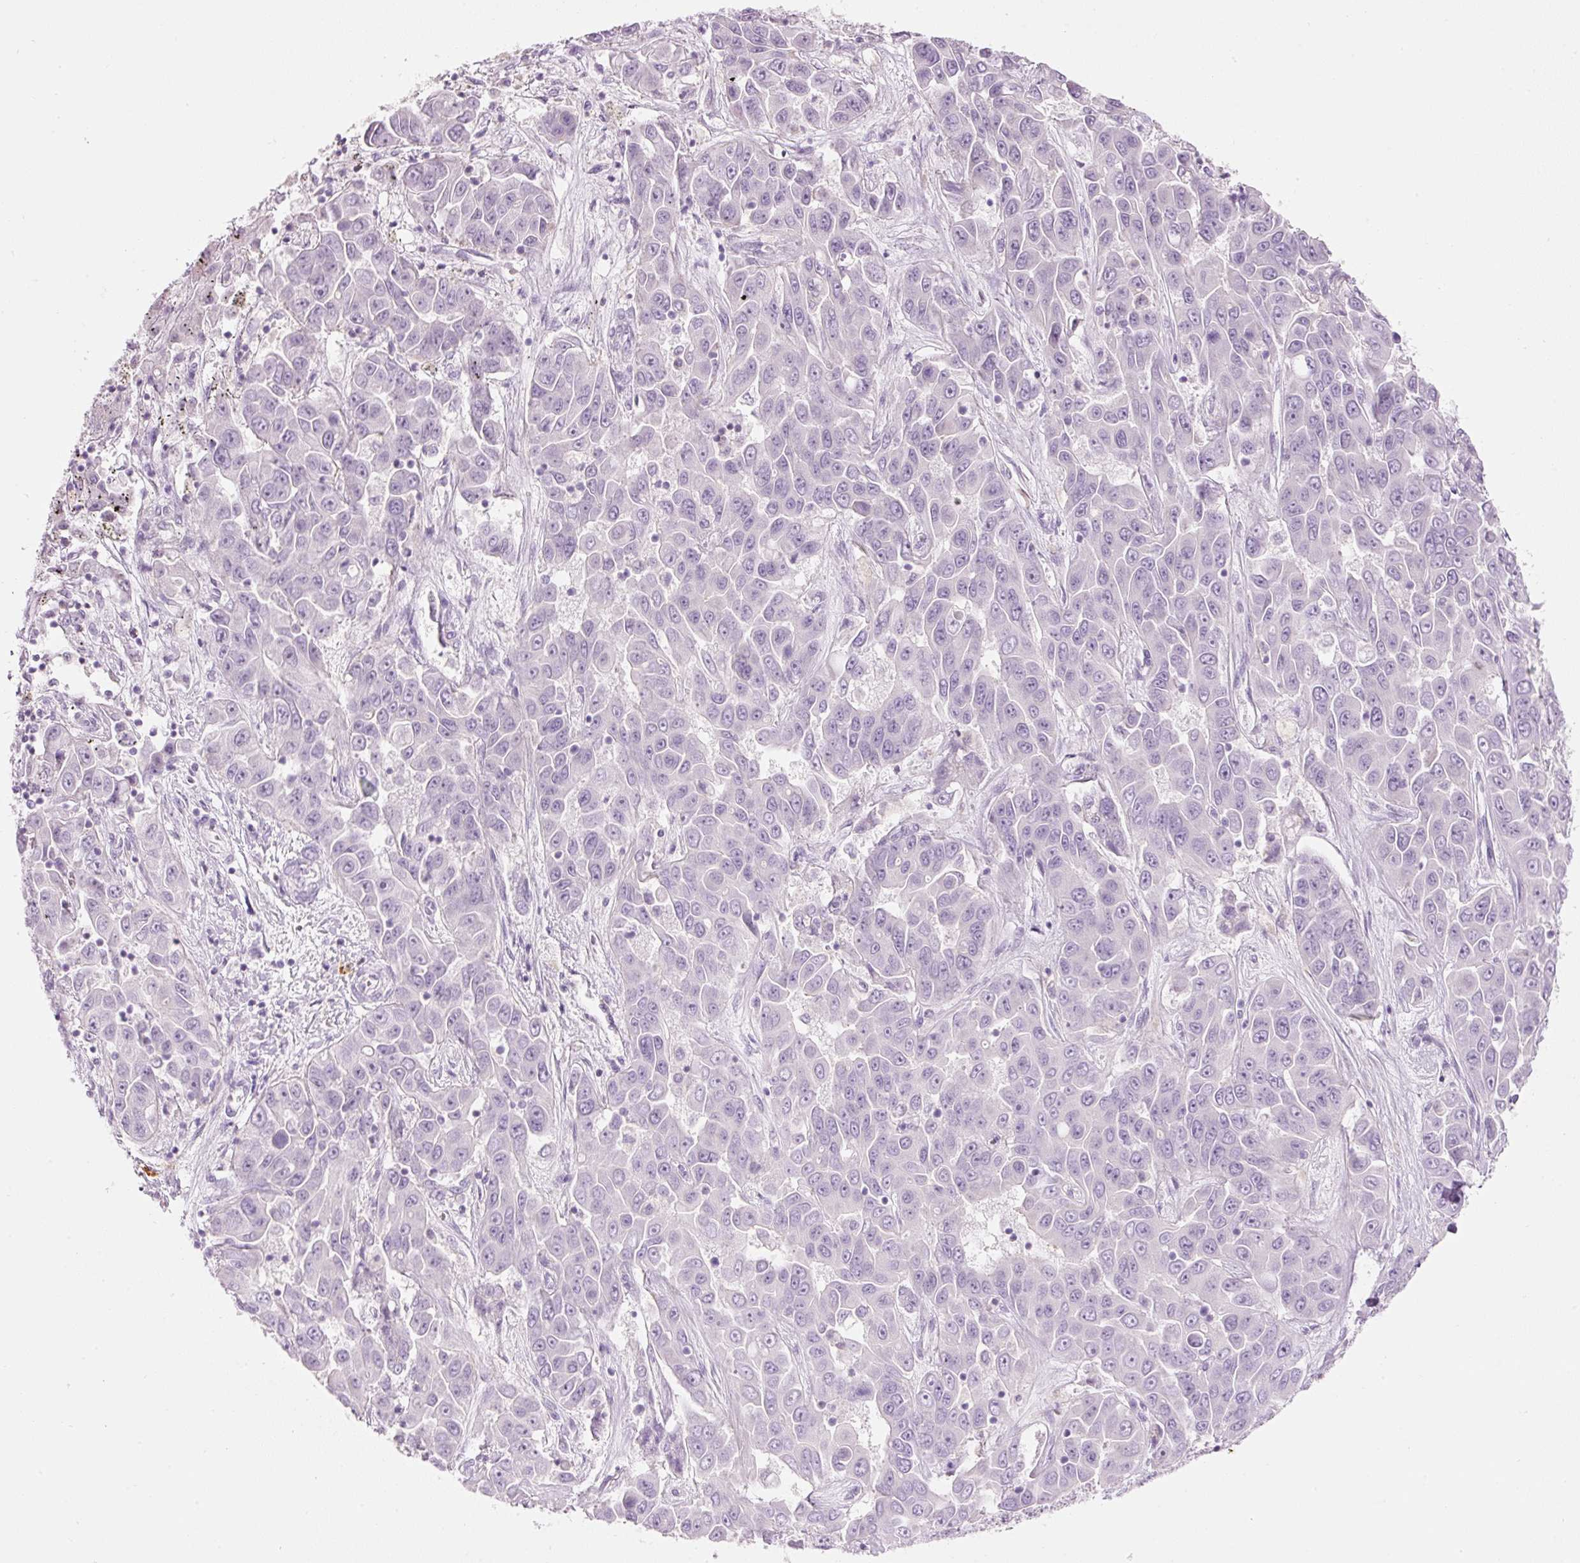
{"staining": {"intensity": "negative", "quantity": "none", "location": "none"}, "tissue": "liver cancer", "cell_type": "Tumor cells", "image_type": "cancer", "snomed": [{"axis": "morphology", "description": "Cholangiocarcinoma"}, {"axis": "topography", "description": "Liver"}], "caption": "The micrograph demonstrates no significant expression in tumor cells of liver cancer.", "gene": "CMA1", "patient": {"sex": "female", "age": 52}}